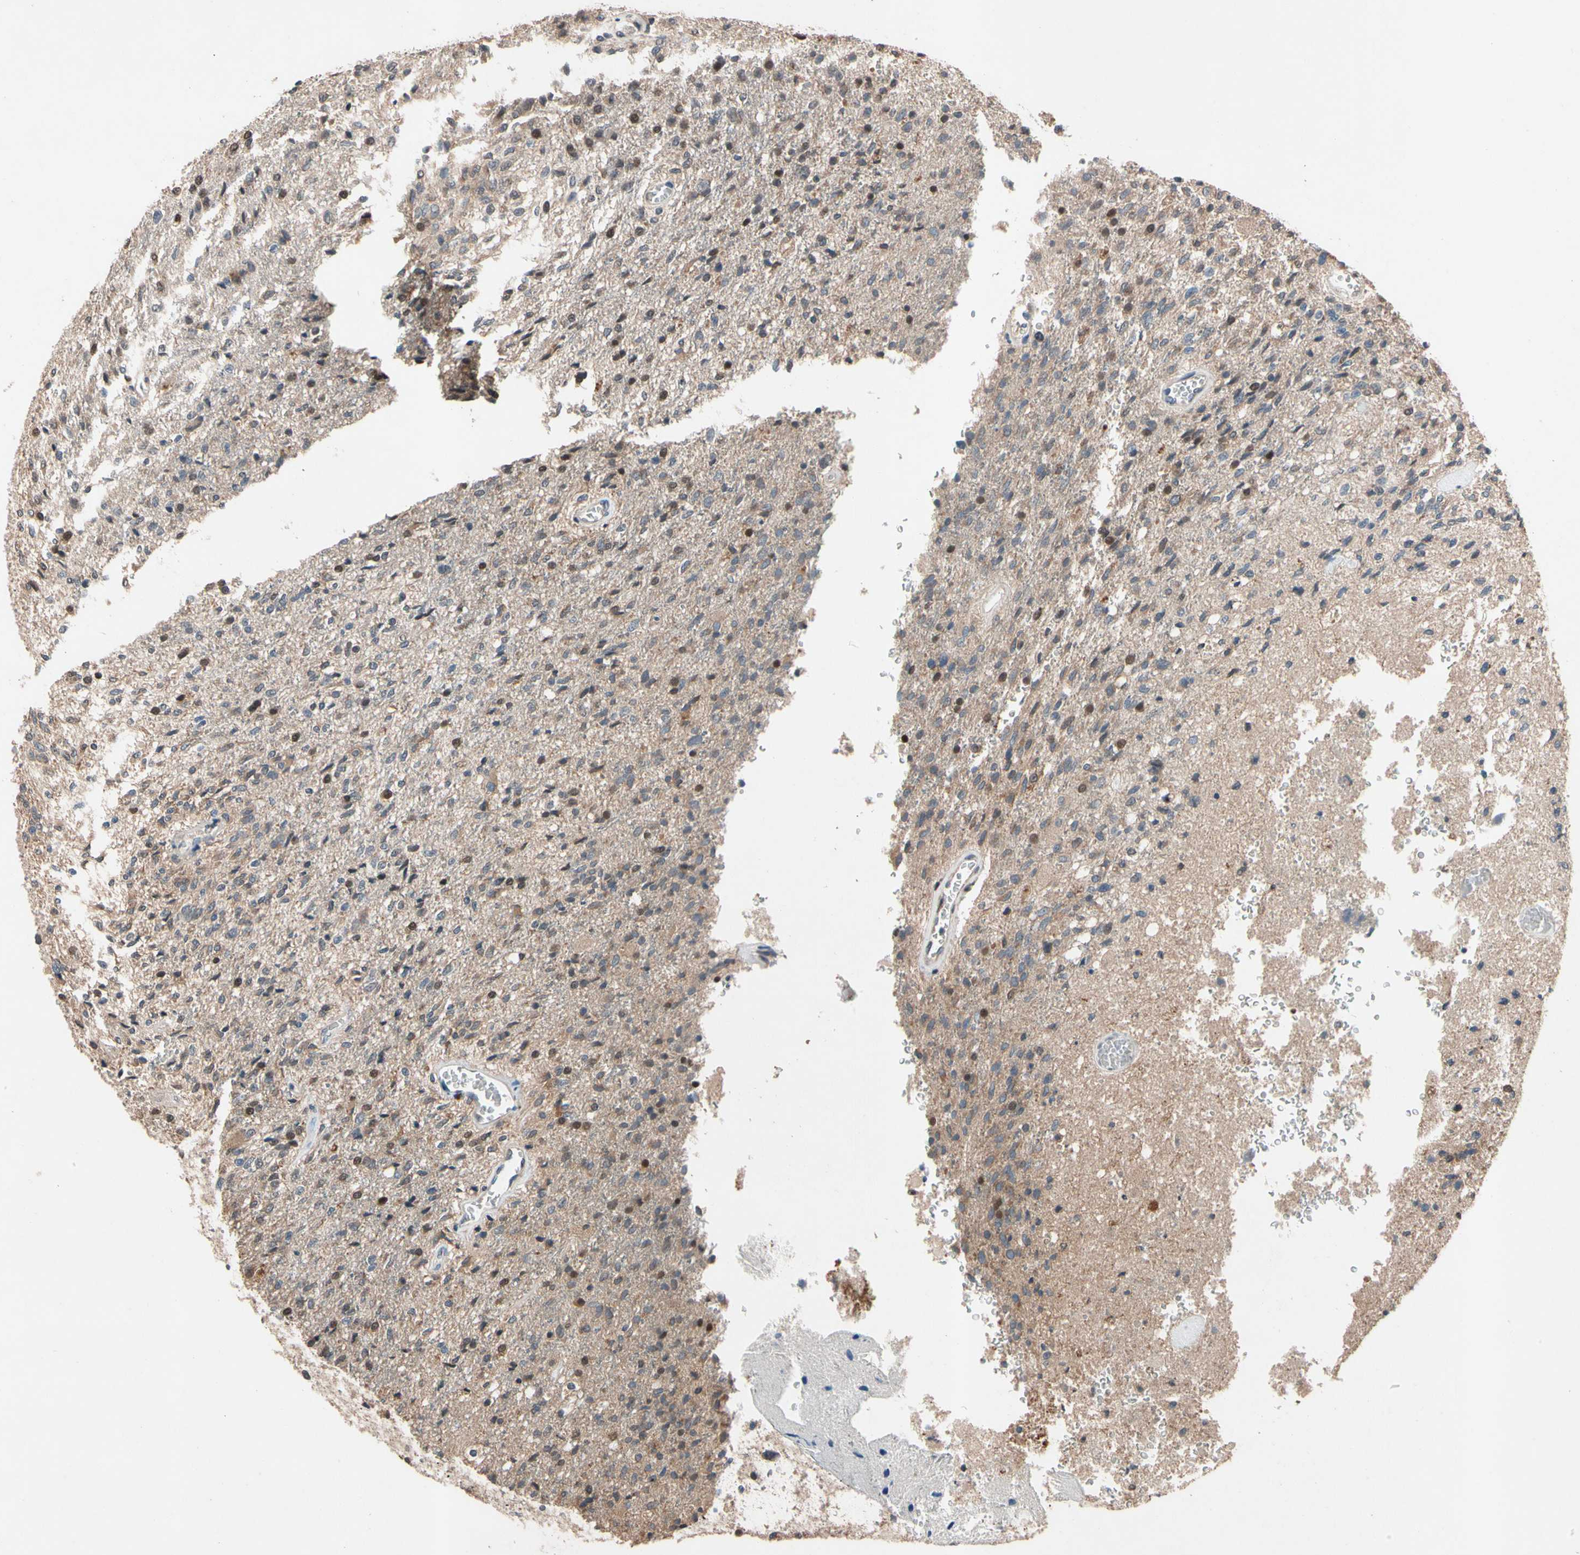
{"staining": {"intensity": "moderate", "quantity": "25%-75%", "location": "none"}, "tissue": "glioma", "cell_type": "Tumor cells", "image_type": "cancer", "snomed": [{"axis": "morphology", "description": "Normal tissue, NOS"}, {"axis": "morphology", "description": "Glioma, malignant, High grade"}, {"axis": "topography", "description": "Cerebral cortex"}], "caption": "Protein expression by IHC demonstrates moderate None staining in approximately 25%-75% of tumor cells in glioma. Using DAB (brown) and hematoxylin (blue) stains, captured at high magnification using brightfield microscopy.", "gene": "PRDX4", "patient": {"sex": "male", "age": 77}}